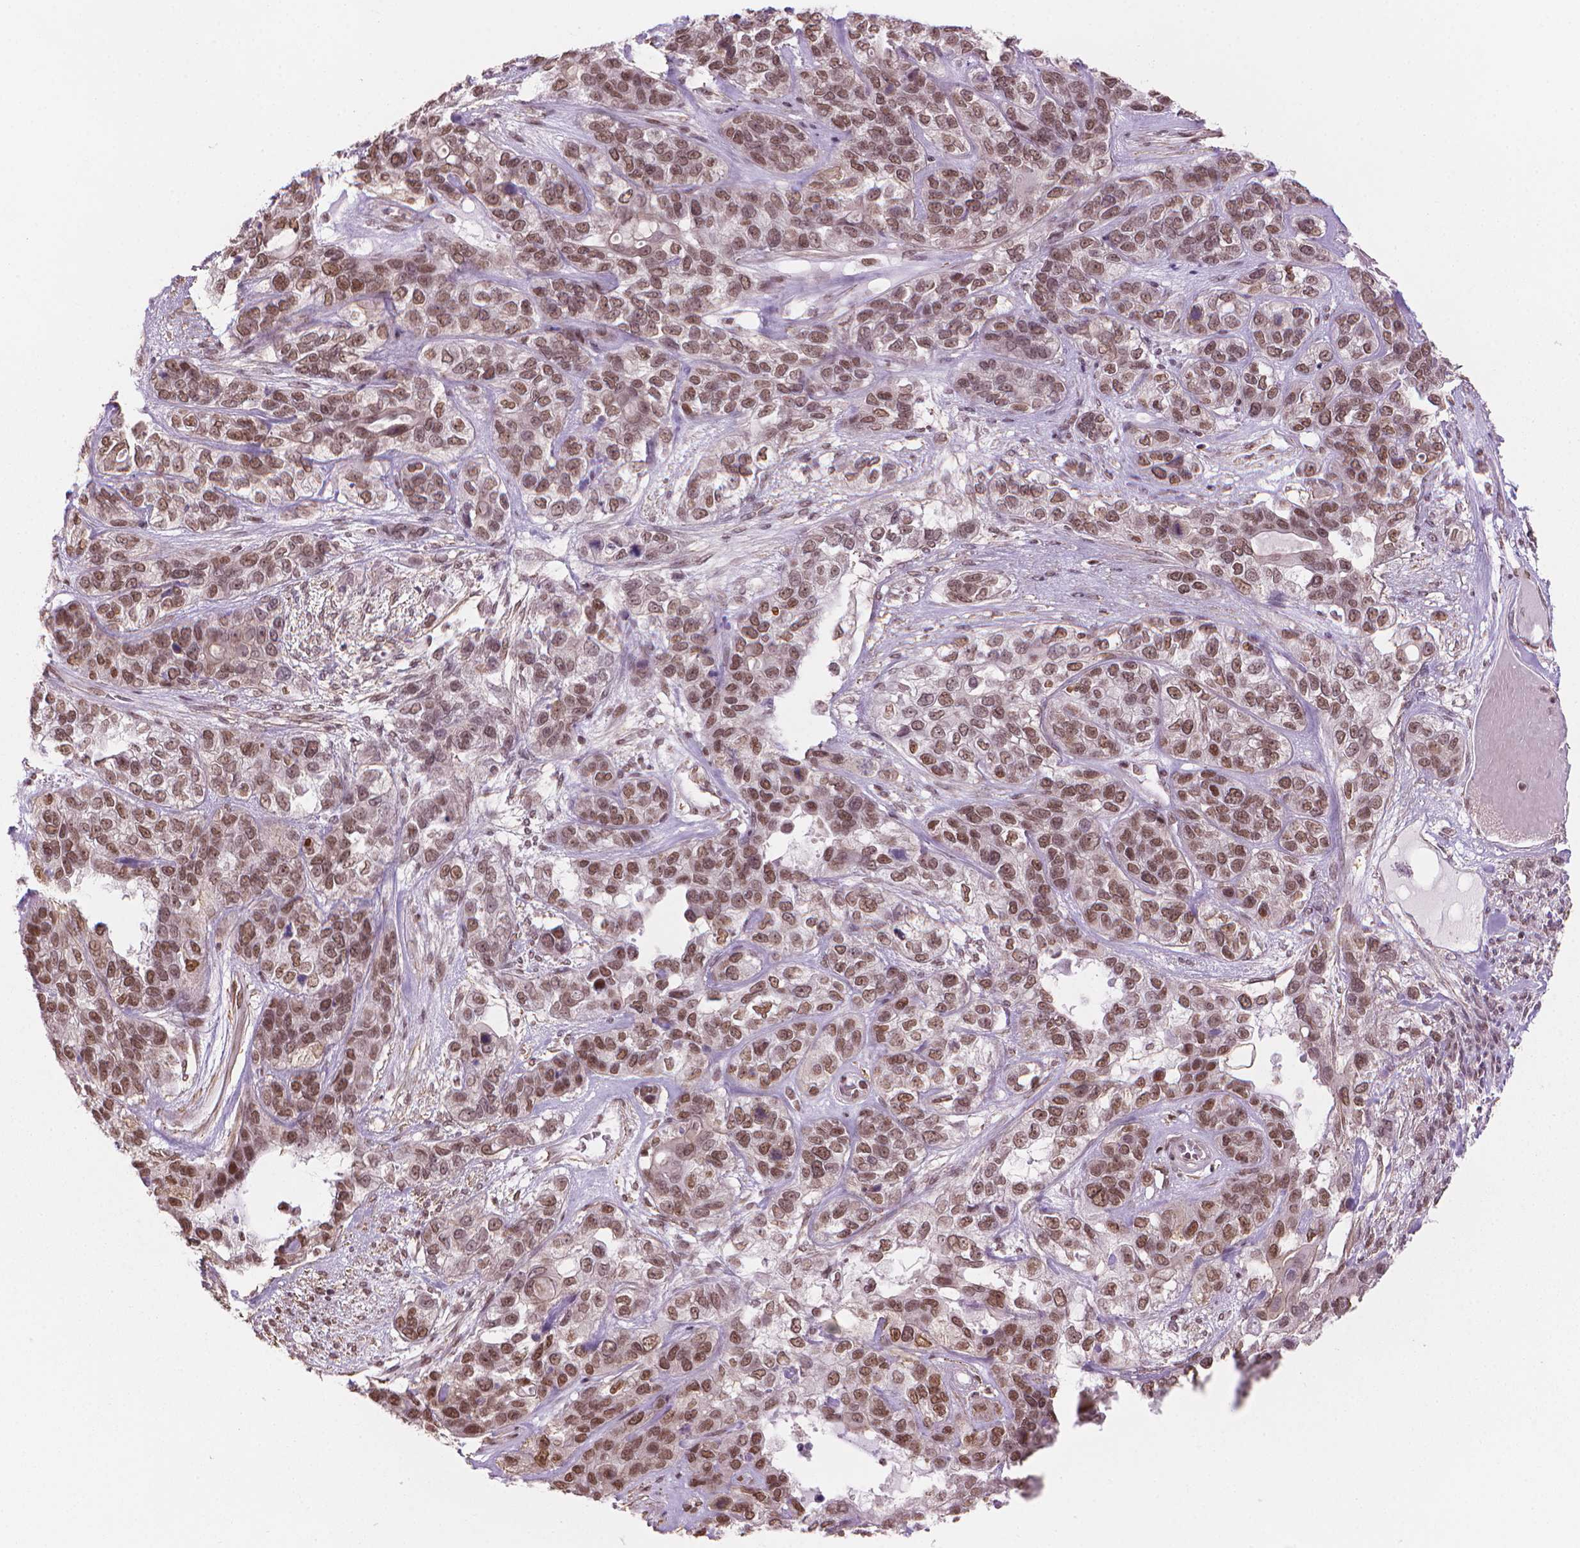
{"staining": {"intensity": "moderate", "quantity": ">75%", "location": "nuclear"}, "tissue": "lung cancer", "cell_type": "Tumor cells", "image_type": "cancer", "snomed": [{"axis": "morphology", "description": "Squamous cell carcinoma, NOS"}, {"axis": "topography", "description": "Lung"}], "caption": "Lung squamous cell carcinoma tissue demonstrates moderate nuclear staining in about >75% of tumor cells, visualized by immunohistochemistry.", "gene": "HOXD4", "patient": {"sex": "female", "age": 70}}